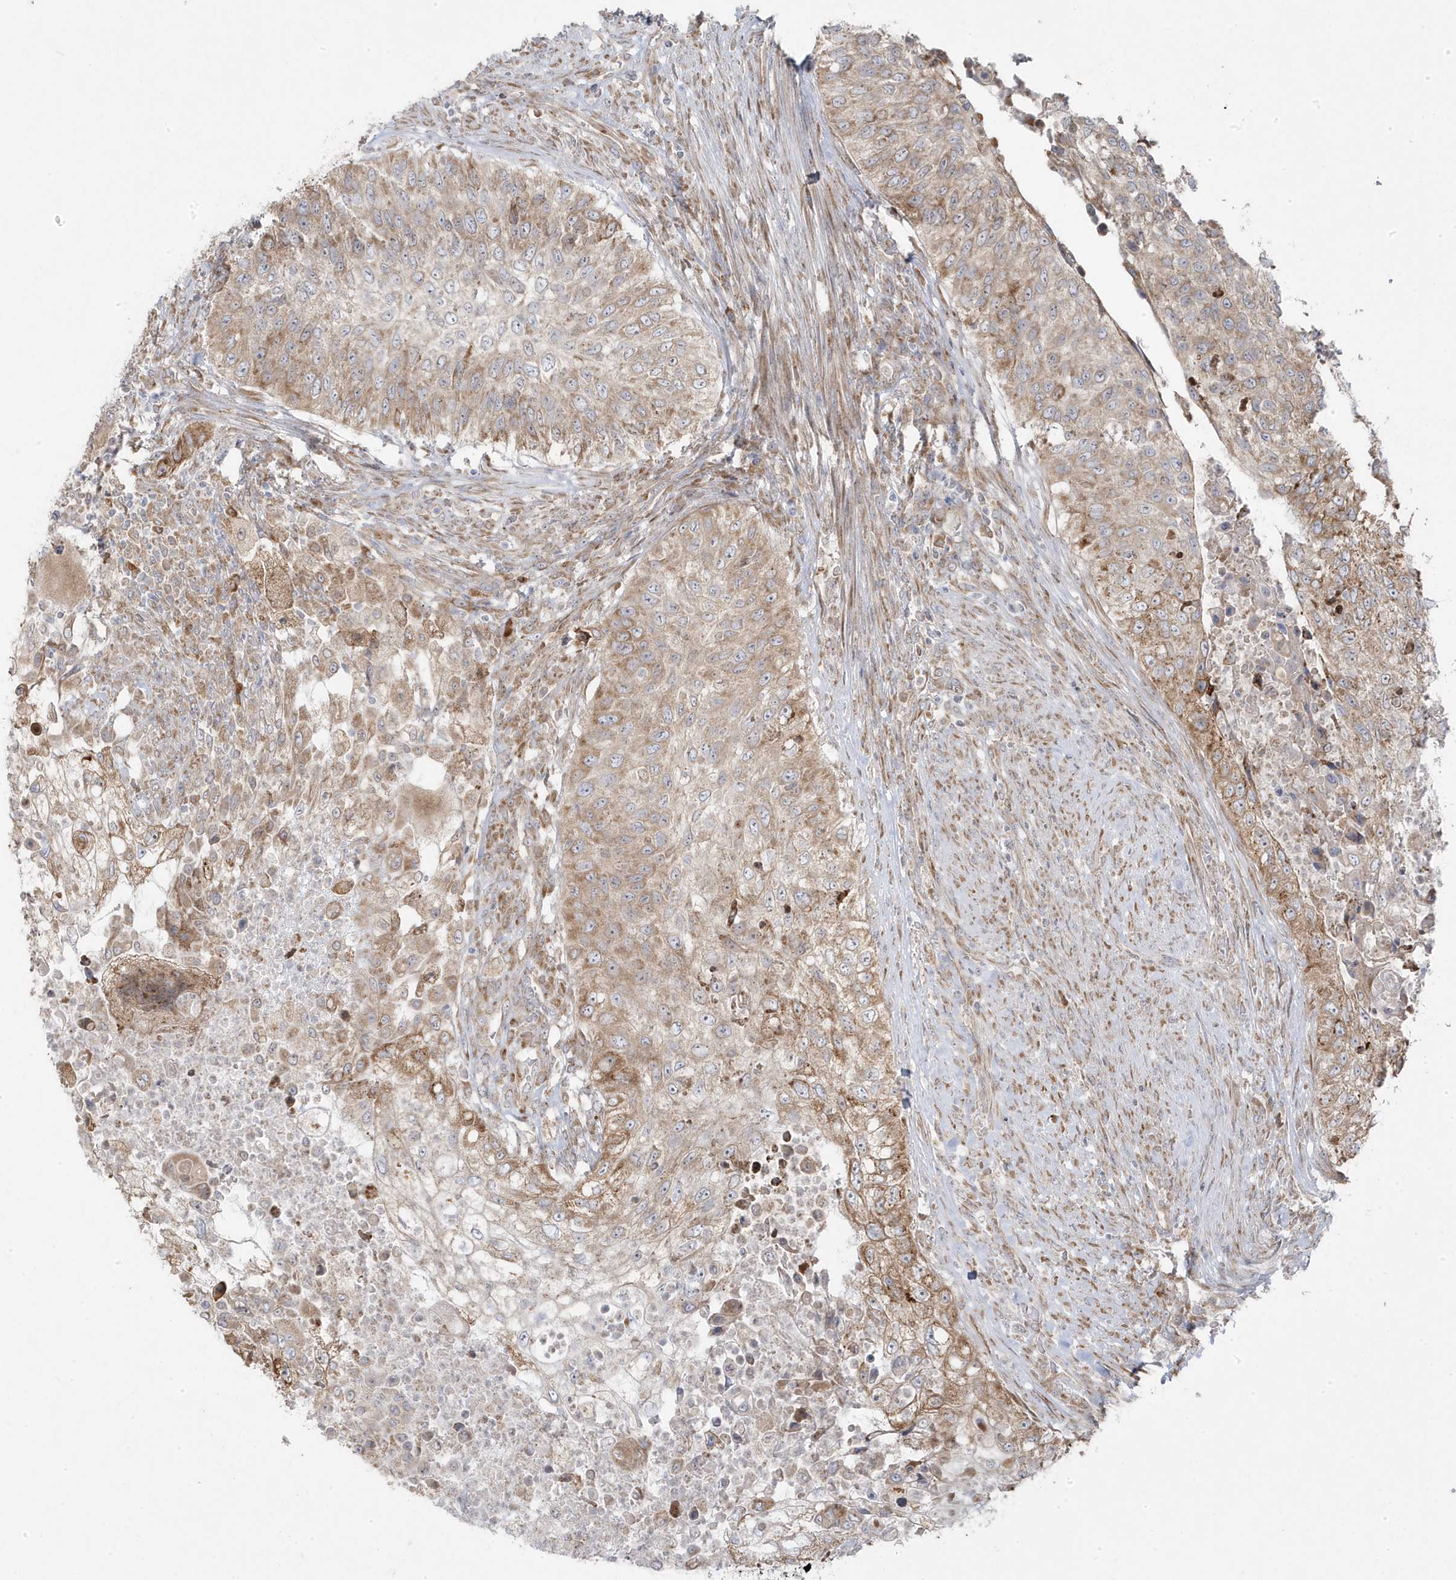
{"staining": {"intensity": "moderate", "quantity": "25%-75%", "location": "cytoplasmic/membranous"}, "tissue": "urothelial cancer", "cell_type": "Tumor cells", "image_type": "cancer", "snomed": [{"axis": "morphology", "description": "Urothelial carcinoma, High grade"}, {"axis": "topography", "description": "Urinary bladder"}], "caption": "Tumor cells exhibit medium levels of moderate cytoplasmic/membranous staining in approximately 25%-75% of cells in human urothelial cancer.", "gene": "ZNF654", "patient": {"sex": "female", "age": 60}}